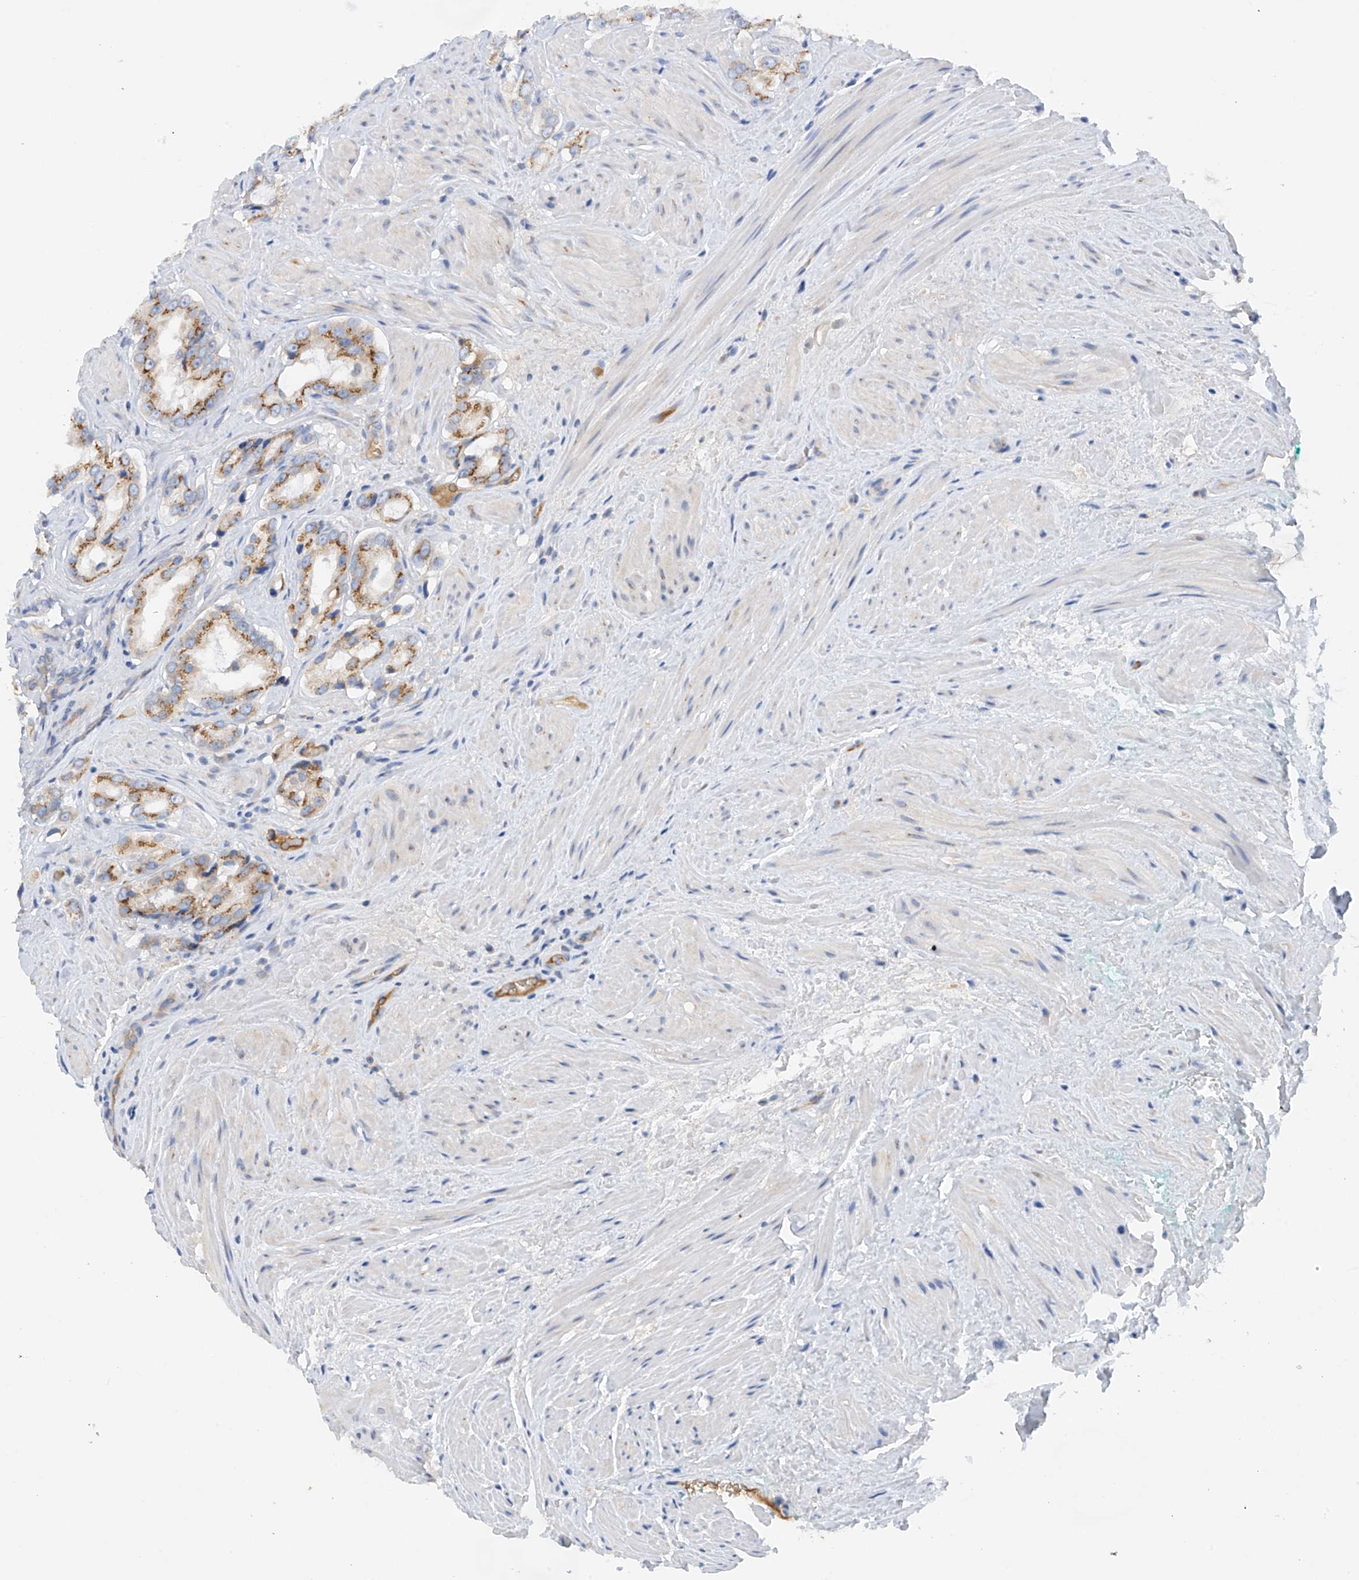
{"staining": {"intensity": "moderate", "quantity": "25%-75%", "location": "cytoplasmic/membranous"}, "tissue": "prostate cancer", "cell_type": "Tumor cells", "image_type": "cancer", "snomed": [{"axis": "morphology", "description": "Adenocarcinoma, Low grade"}, {"axis": "topography", "description": "Prostate"}], "caption": "The photomicrograph displays a brown stain indicating the presence of a protein in the cytoplasmic/membranous of tumor cells in low-grade adenocarcinoma (prostate).", "gene": "SLC5A11", "patient": {"sex": "male", "age": 54}}